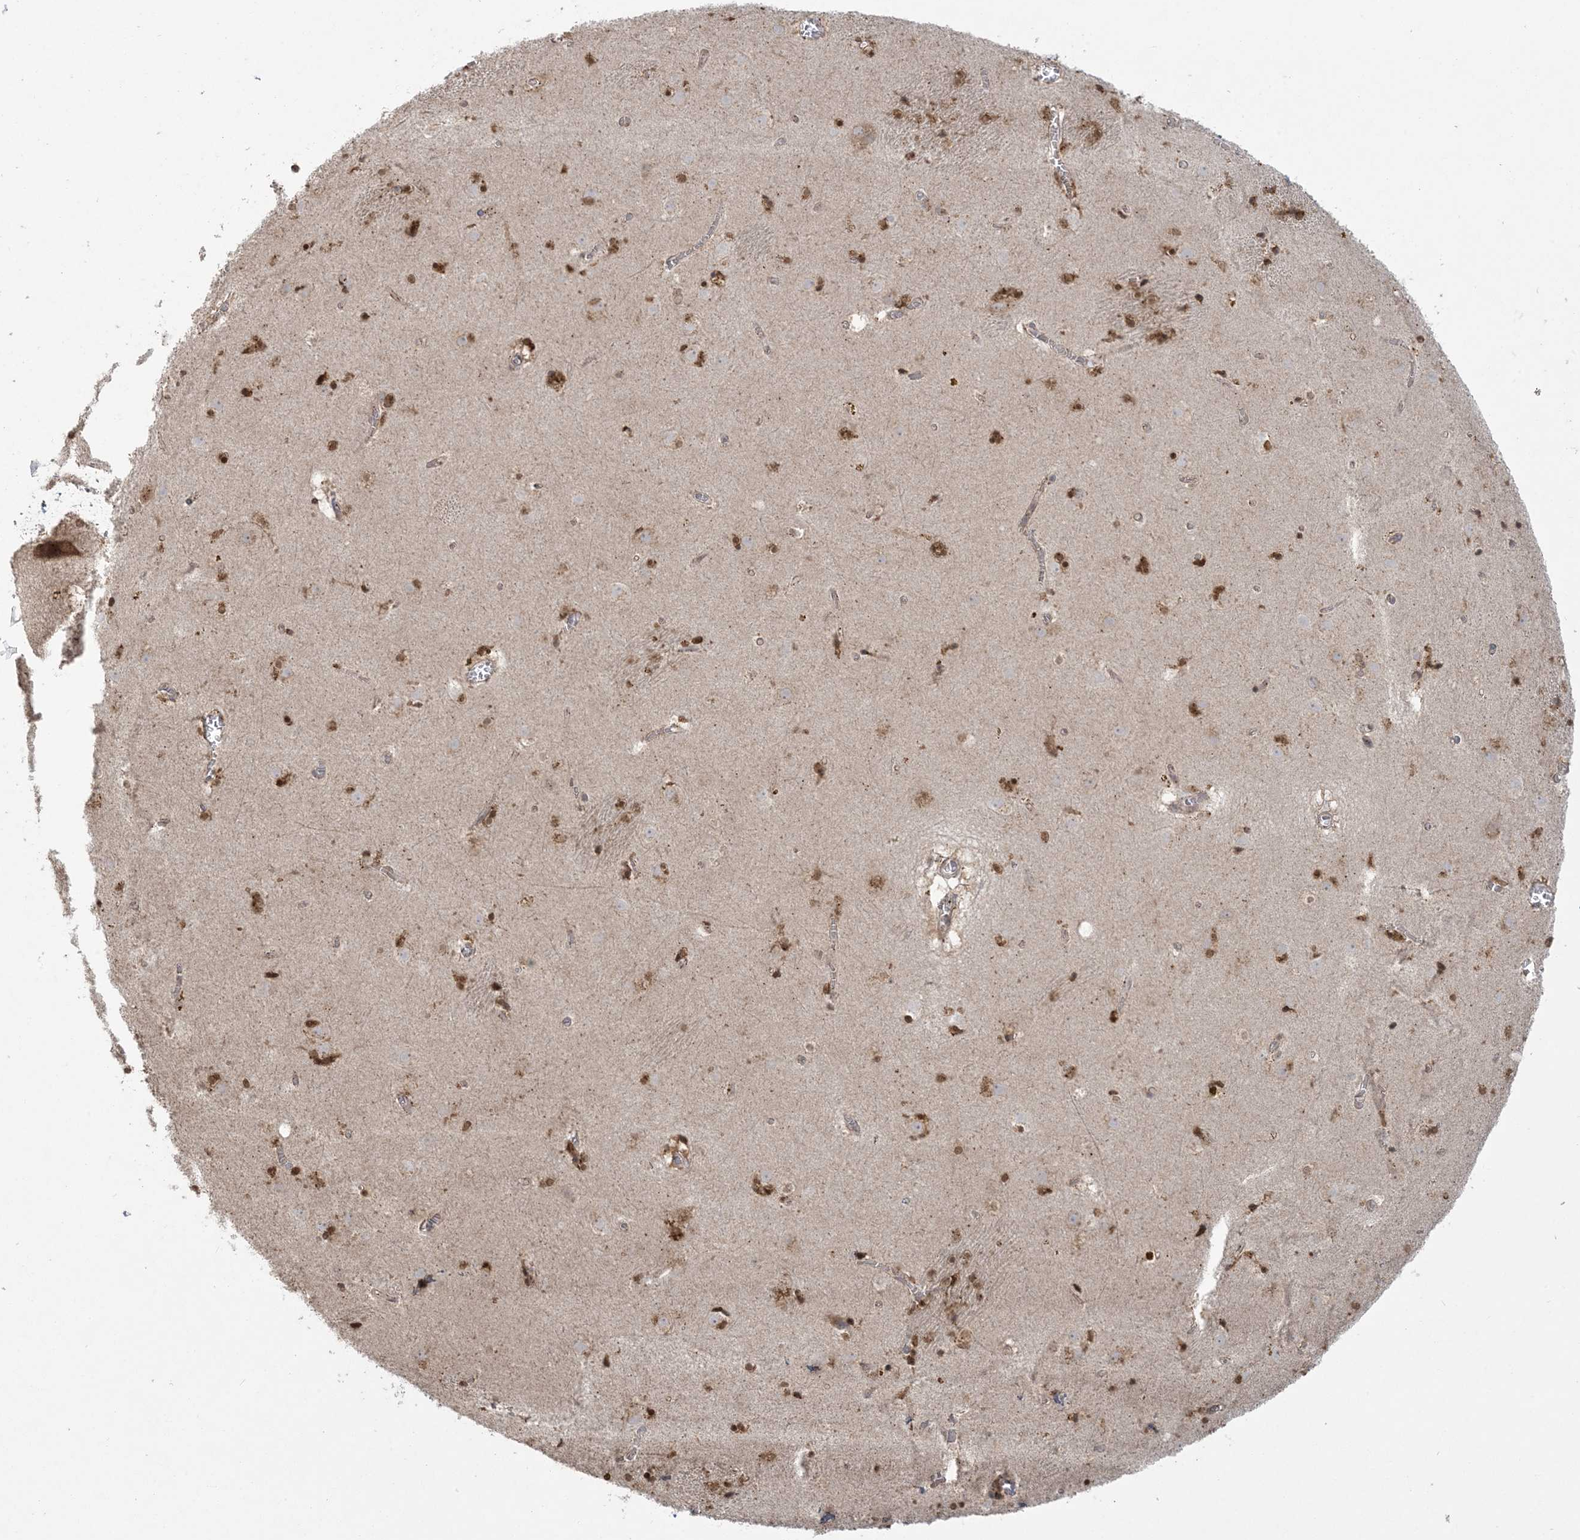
{"staining": {"intensity": "moderate", "quantity": "25%-75%", "location": "nuclear"}, "tissue": "caudate", "cell_type": "Glial cells", "image_type": "normal", "snomed": [{"axis": "morphology", "description": "Normal tissue, NOS"}, {"axis": "topography", "description": "Lateral ventricle wall"}], "caption": "Immunohistochemical staining of normal human caudate shows 25%-75% levels of moderate nuclear protein positivity in about 25%-75% of glial cells.", "gene": "ABCF3", "patient": {"sex": "male", "age": 70}}